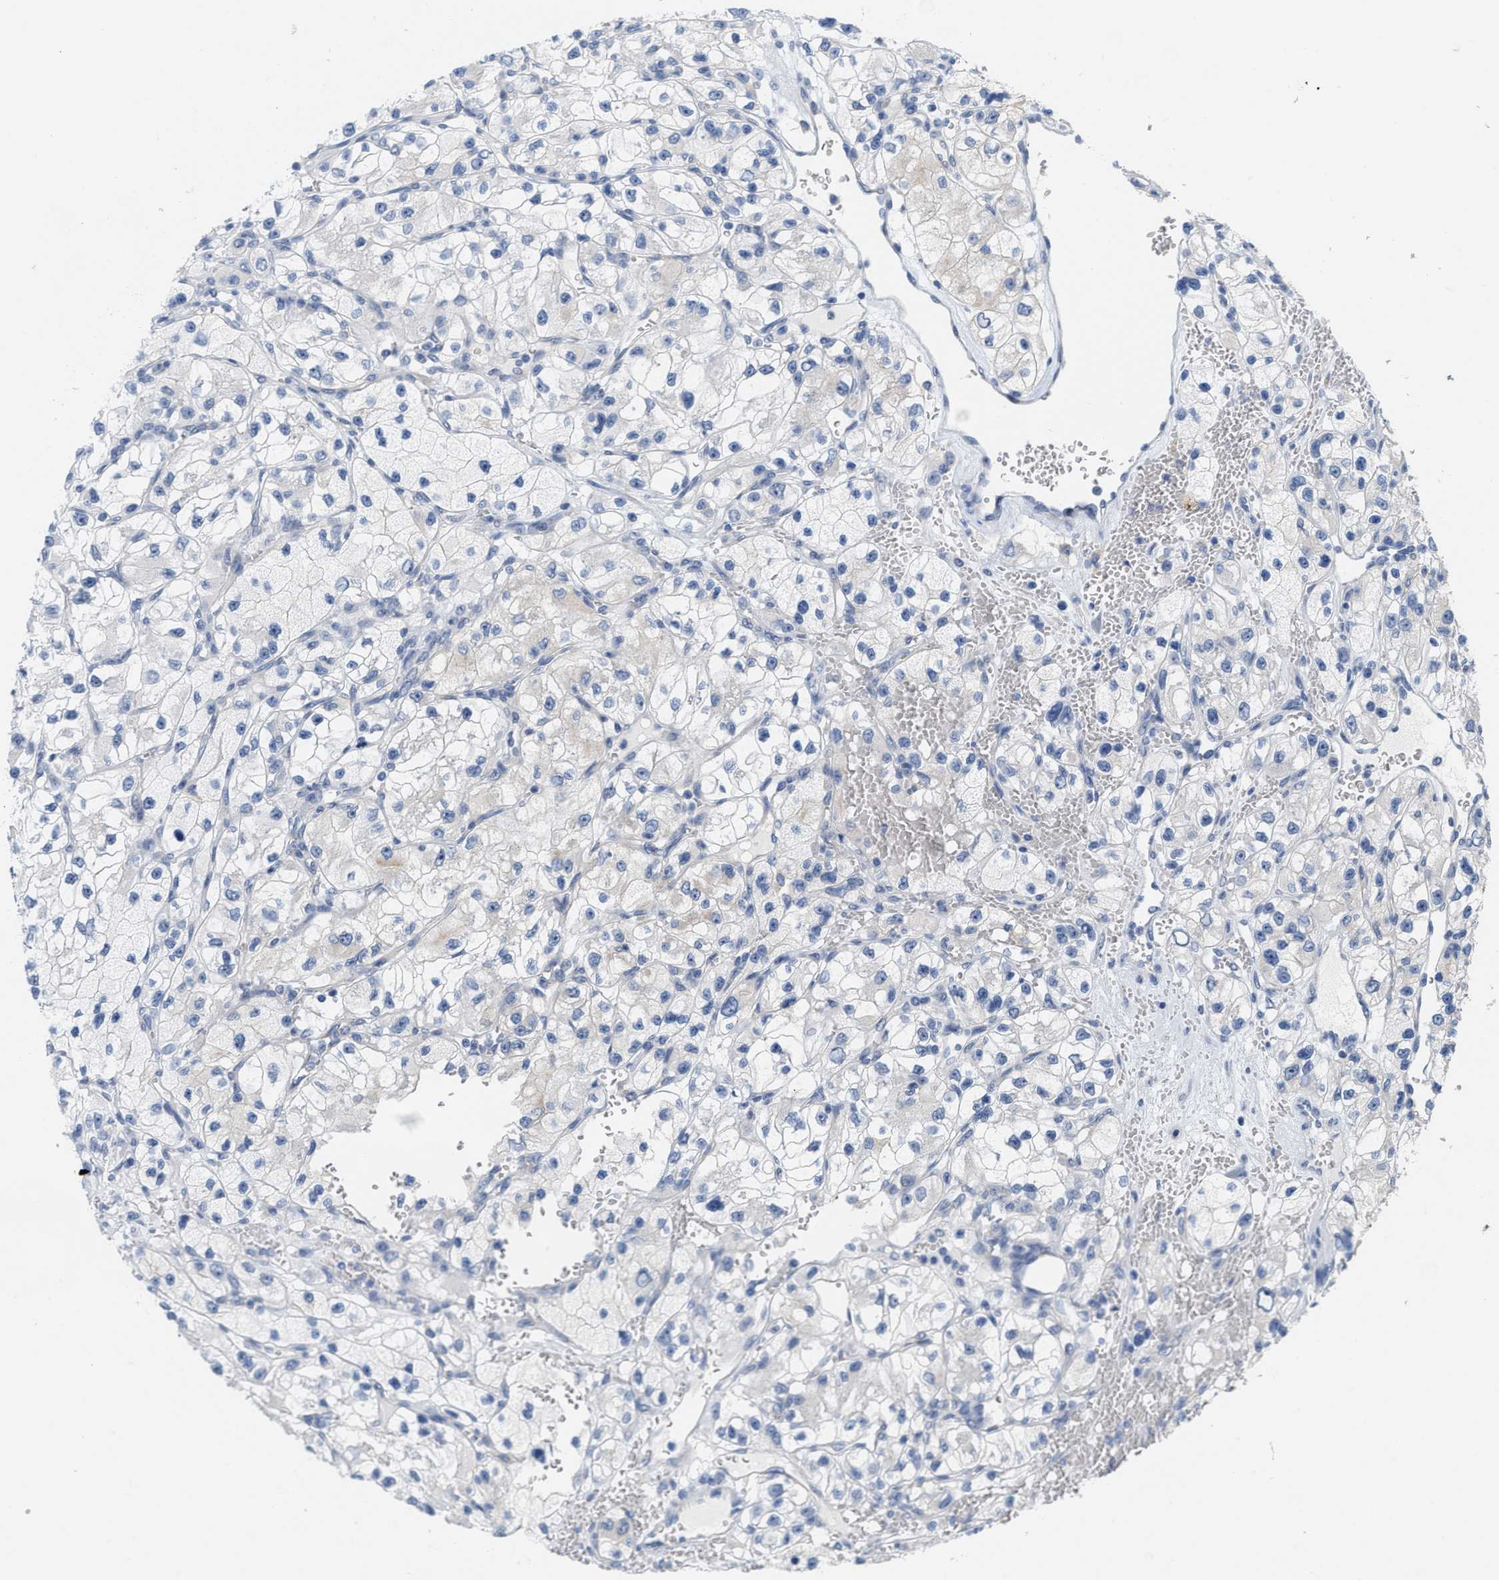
{"staining": {"intensity": "negative", "quantity": "none", "location": "none"}, "tissue": "renal cancer", "cell_type": "Tumor cells", "image_type": "cancer", "snomed": [{"axis": "morphology", "description": "Adenocarcinoma, NOS"}, {"axis": "topography", "description": "Kidney"}], "caption": "Tumor cells show no significant positivity in renal cancer (adenocarcinoma).", "gene": "RYR2", "patient": {"sex": "female", "age": 57}}